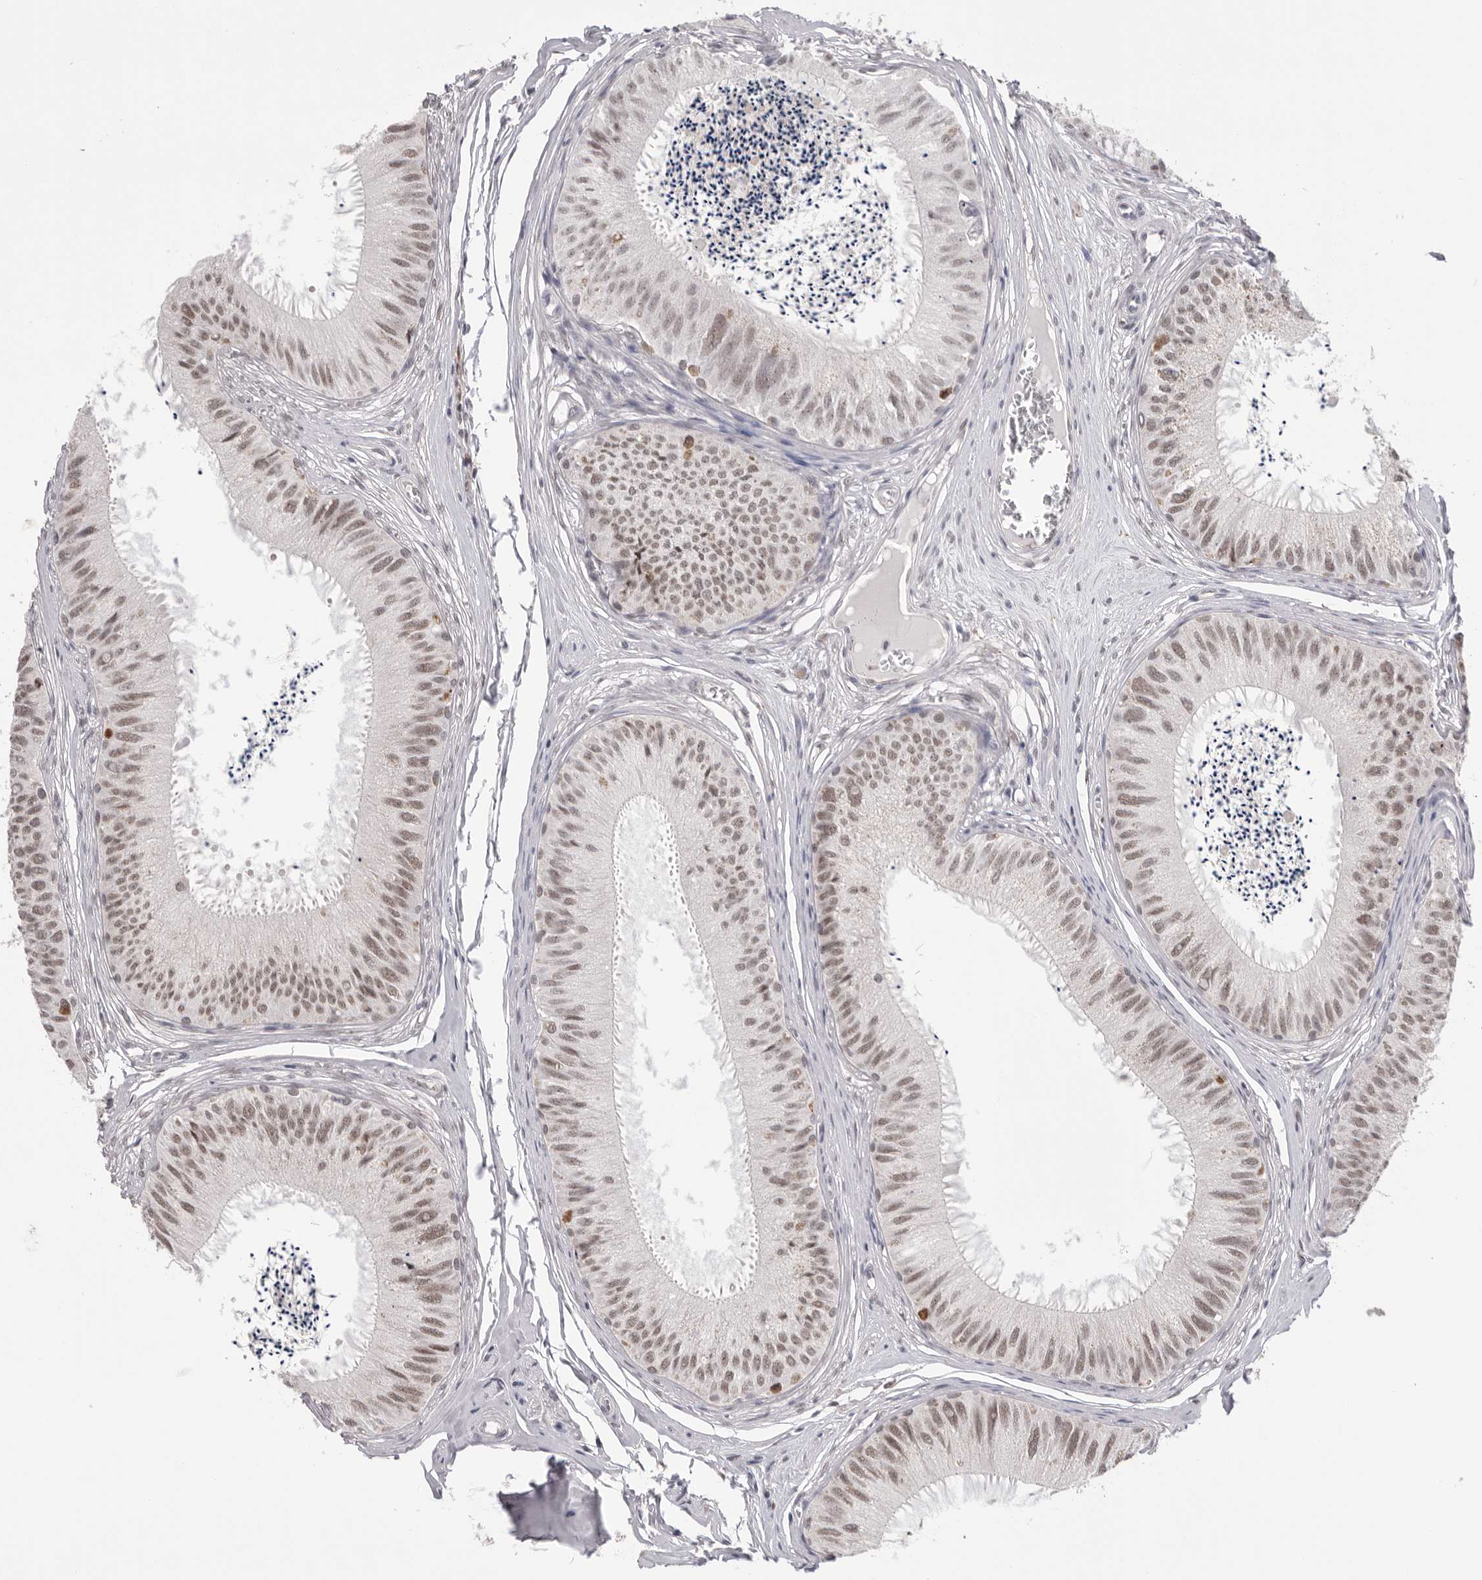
{"staining": {"intensity": "strong", "quantity": ">75%", "location": "nuclear"}, "tissue": "epididymis", "cell_type": "Glandular cells", "image_type": "normal", "snomed": [{"axis": "morphology", "description": "Normal tissue, NOS"}, {"axis": "topography", "description": "Epididymis"}], "caption": "Immunohistochemical staining of unremarkable epididymis displays strong nuclear protein staining in about >75% of glandular cells. Ihc stains the protein of interest in brown and the nuclei are stained blue.", "gene": "BCLAF3", "patient": {"sex": "male", "age": 79}}